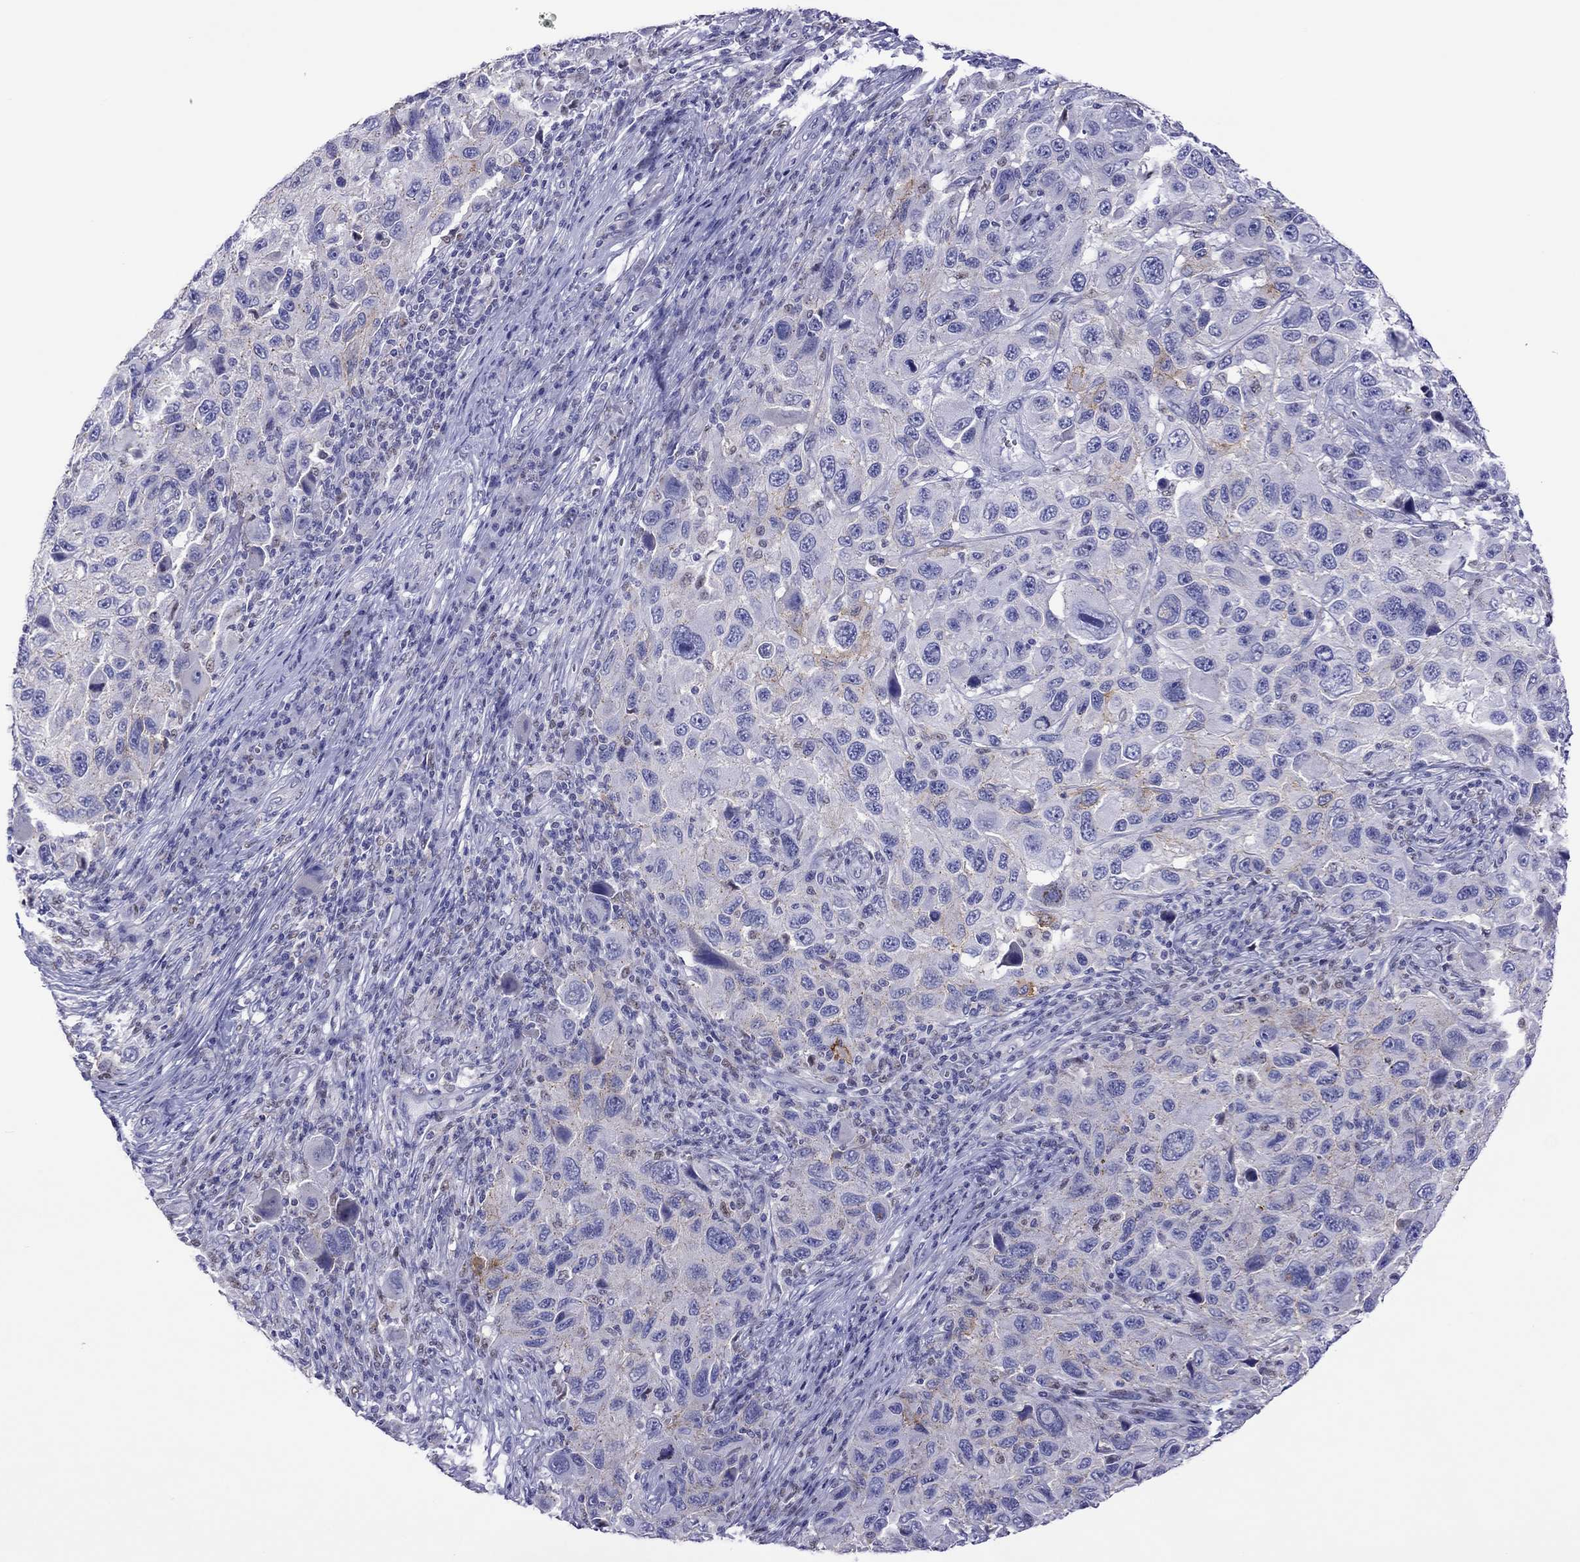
{"staining": {"intensity": "negative", "quantity": "none", "location": "none"}, "tissue": "melanoma", "cell_type": "Tumor cells", "image_type": "cancer", "snomed": [{"axis": "morphology", "description": "Malignant melanoma, NOS"}, {"axis": "topography", "description": "Skin"}], "caption": "Malignant melanoma stained for a protein using IHC reveals no expression tumor cells.", "gene": "MPZ", "patient": {"sex": "male", "age": 53}}